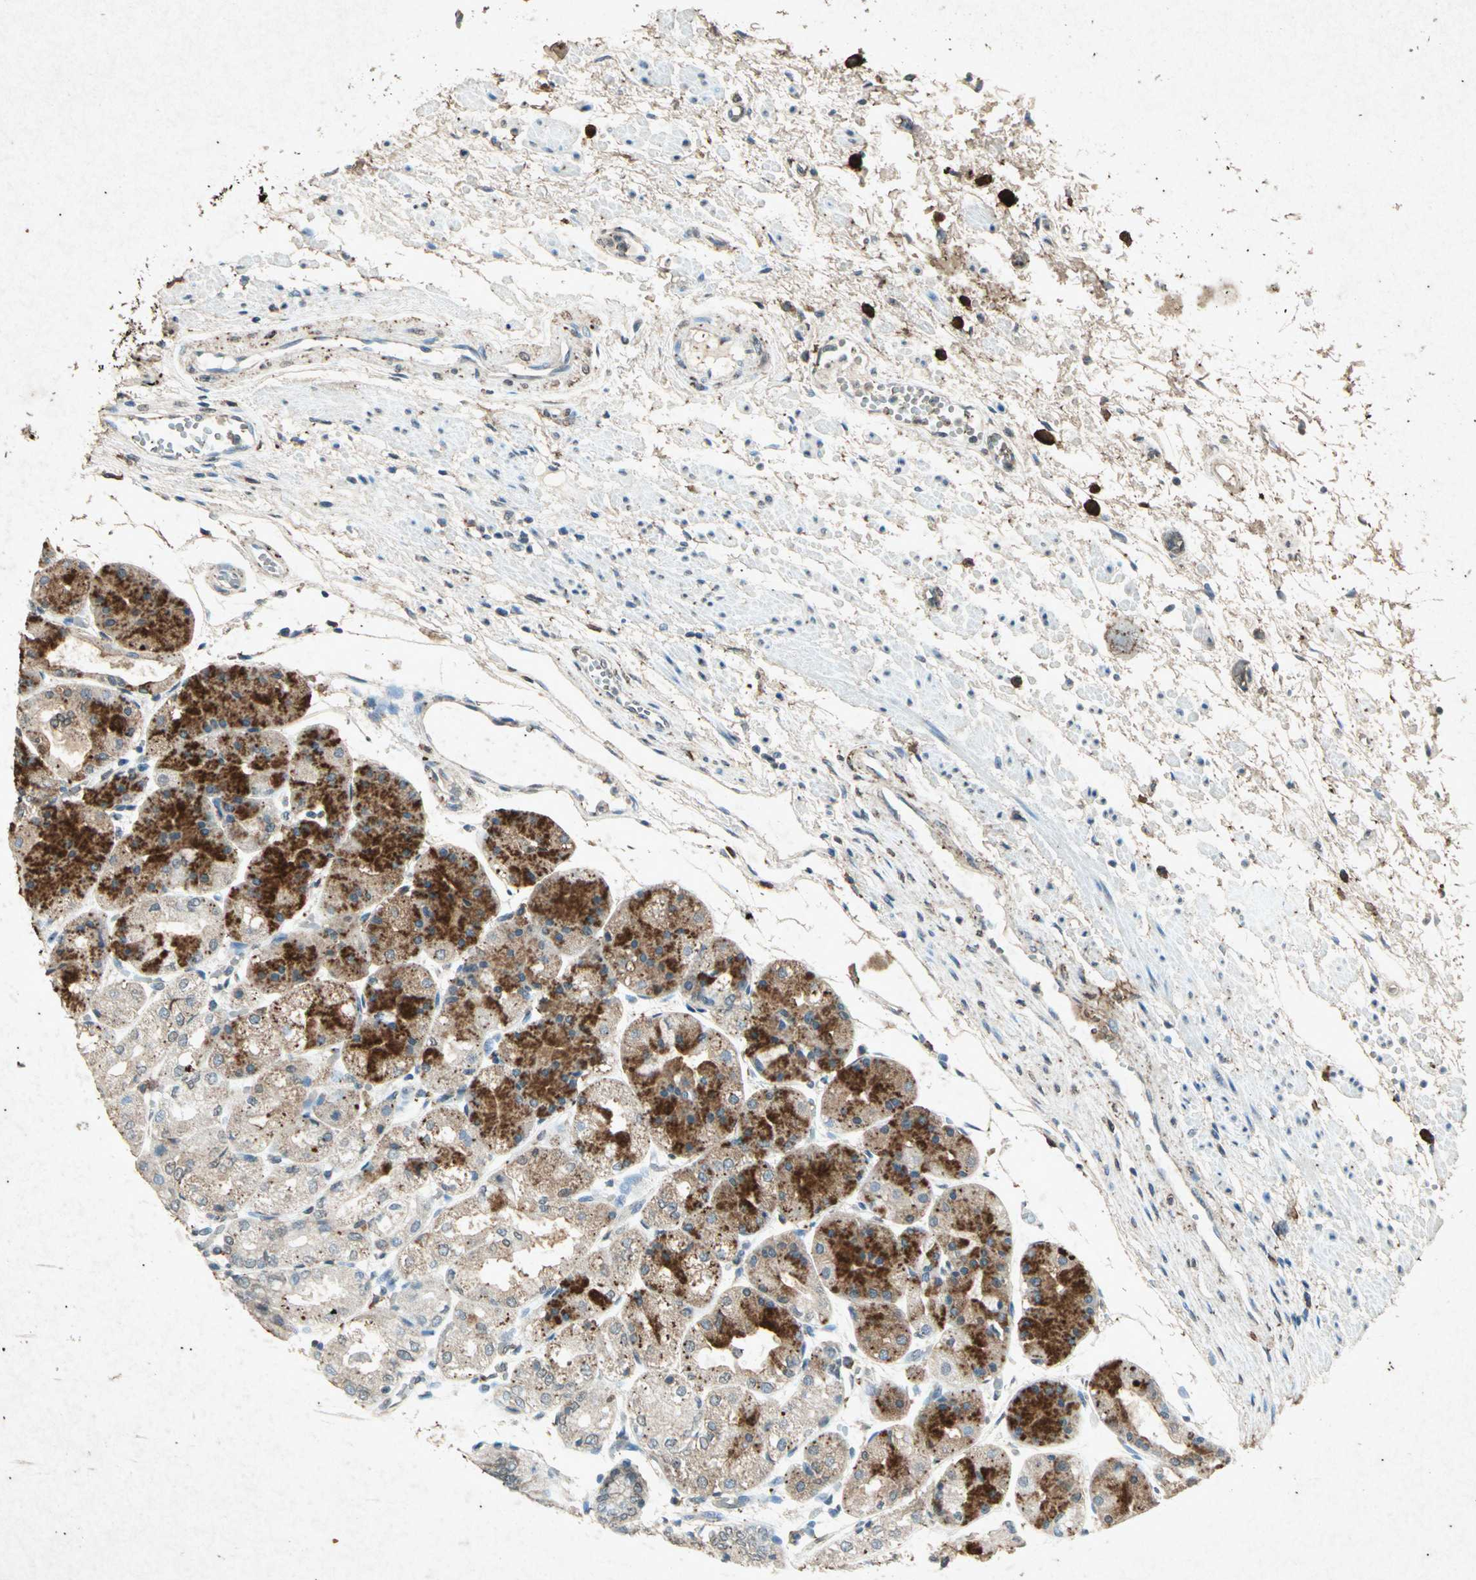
{"staining": {"intensity": "moderate", "quantity": "25%-75%", "location": "cytoplasmic/membranous"}, "tissue": "stomach", "cell_type": "Glandular cells", "image_type": "normal", "snomed": [{"axis": "morphology", "description": "Normal tissue, NOS"}, {"axis": "topography", "description": "Stomach, upper"}], "caption": "The histopathology image exhibits staining of normal stomach, revealing moderate cytoplasmic/membranous protein staining (brown color) within glandular cells. (Stains: DAB in brown, nuclei in blue, Microscopy: brightfield microscopy at high magnification).", "gene": "PSEN1", "patient": {"sex": "male", "age": 72}}